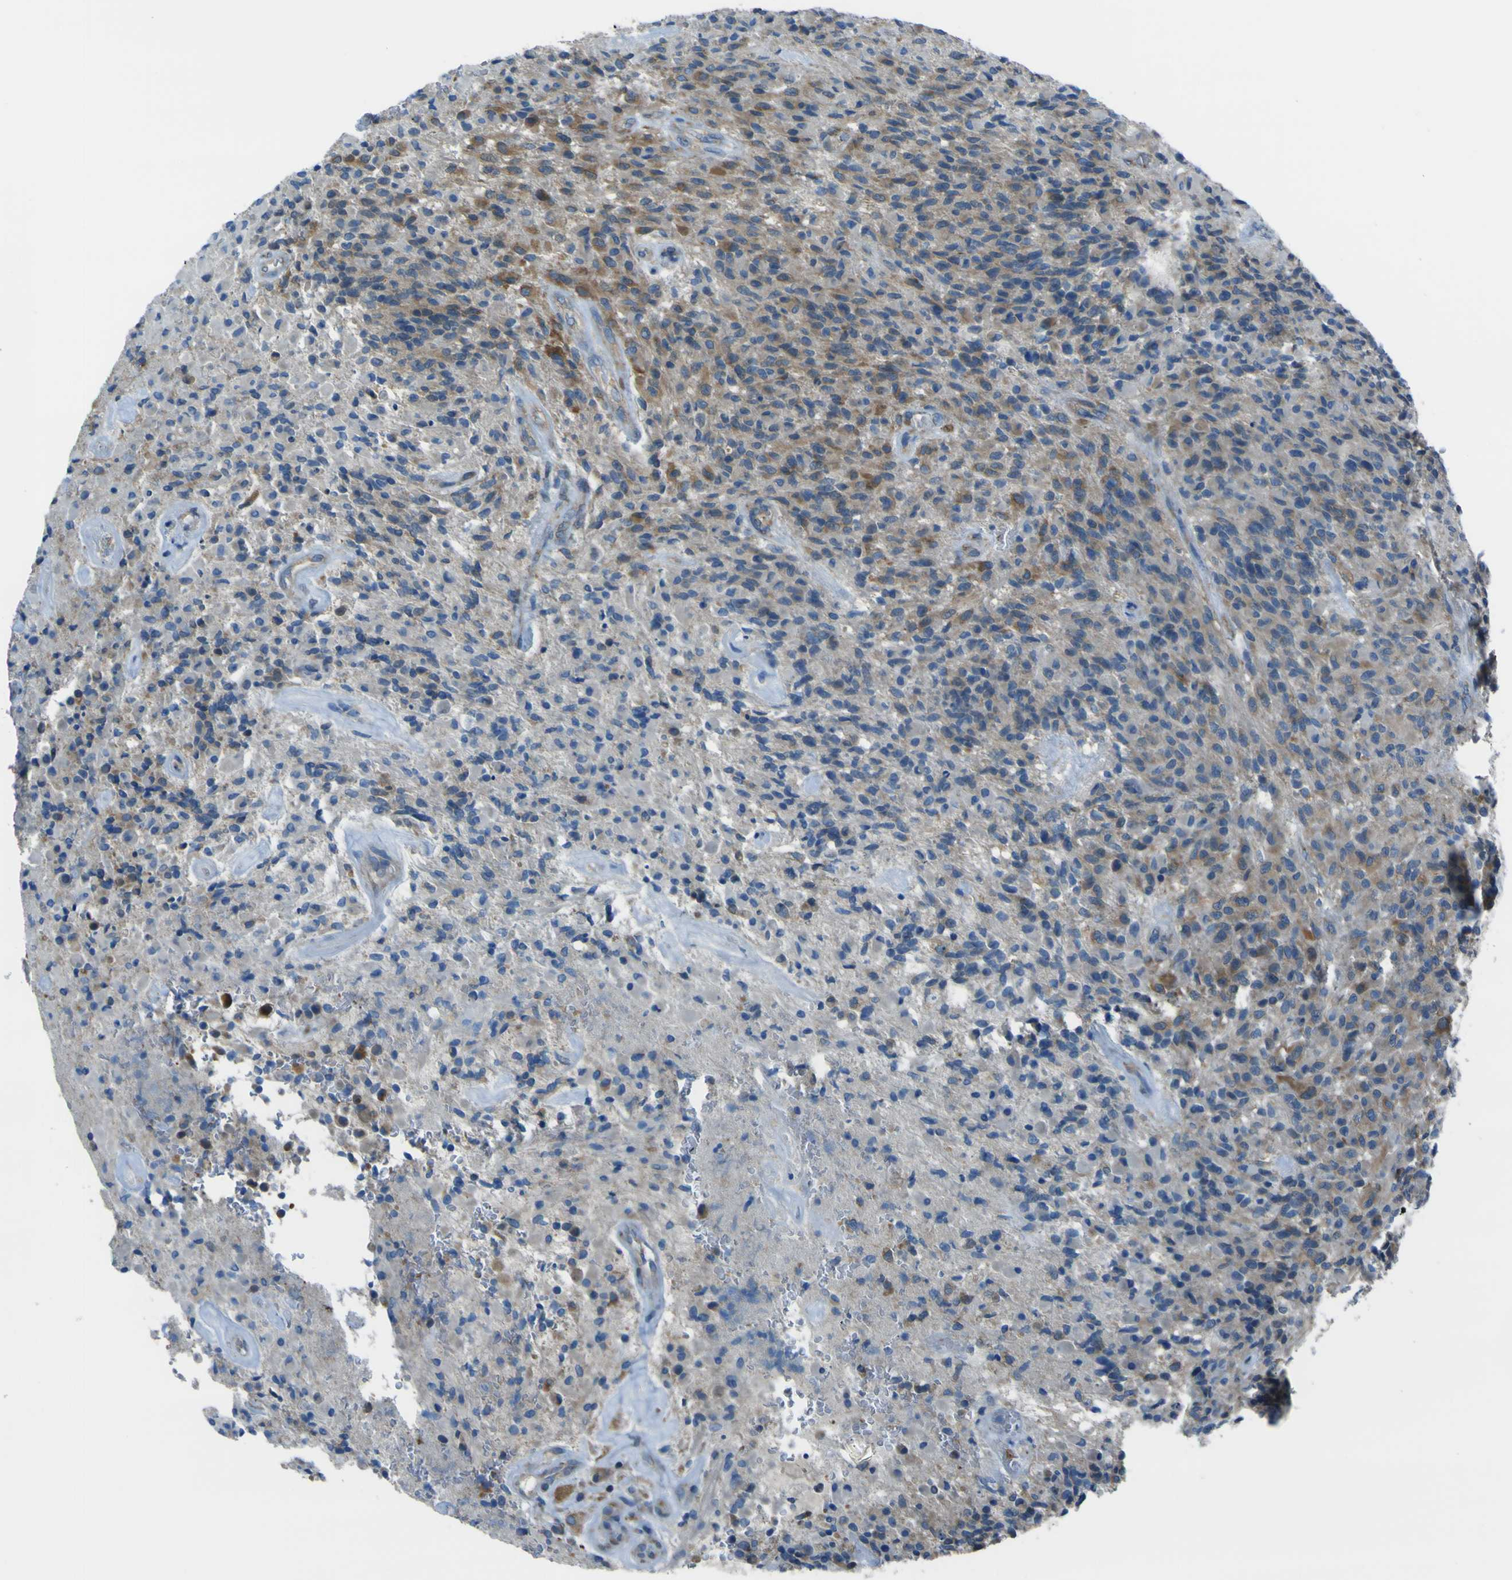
{"staining": {"intensity": "moderate", "quantity": "<25%", "location": "cytoplasmic/membranous"}, "tissue": "glioma", "cell_type": "Tumor cells", "image_type": "cancer", "snomed": [{"axis": "morphology", "description": "Glioma, malignant, High grade"}, {"axis": "topography", "description": "Brain"}], "caption": "Immunohistochemical staining of glioma exhibits low levels of moderate cytoplasmic/membranous expression in about <25% of tumor cells. (Brightfield microscopy of DAB IHC at high magnification).", "gene": "STIM1", "patient": {"sex": "male", "age": 71}}